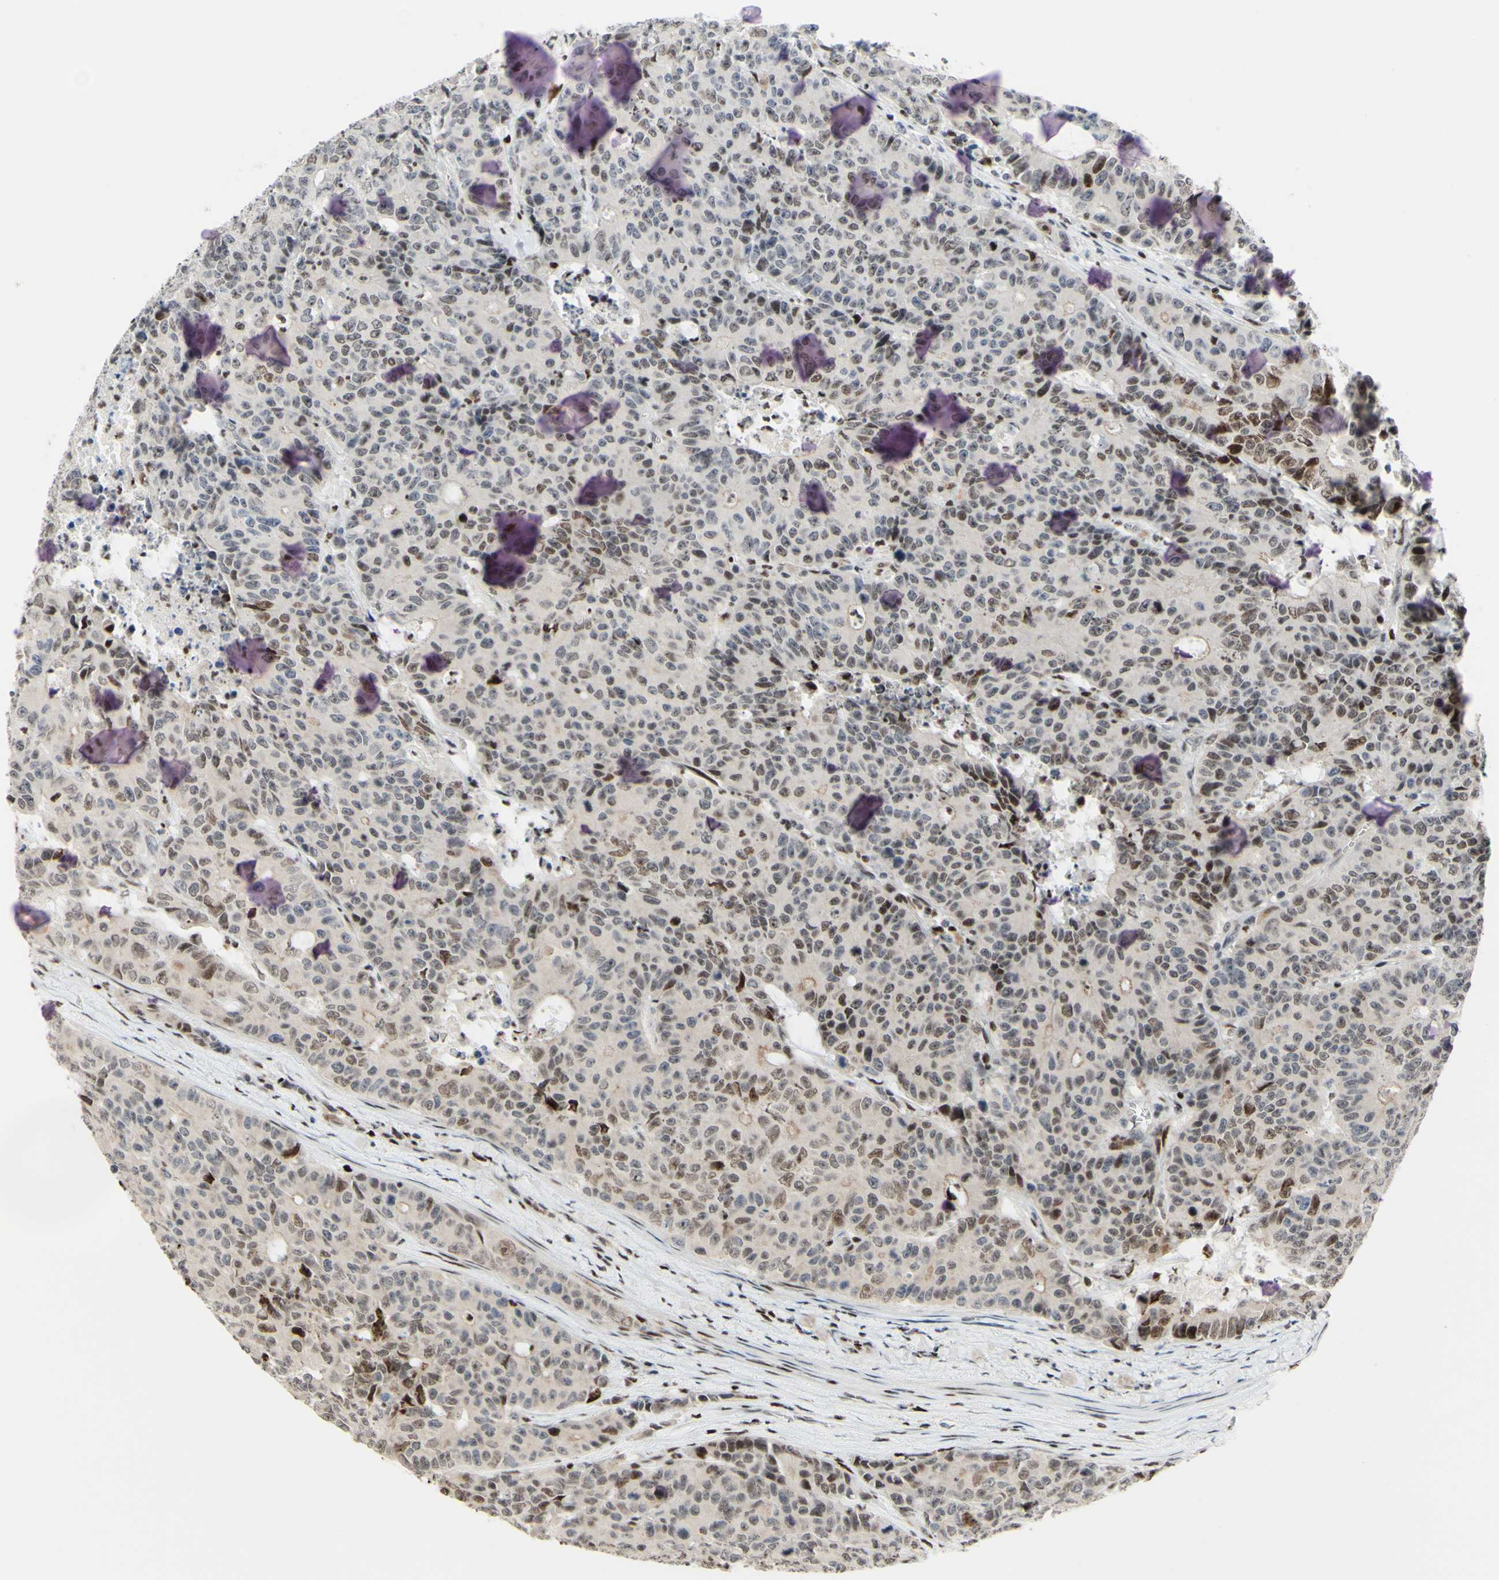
{"staining": {"intensity": "weak", "quantity": "25%-75%", "location": "cytoplasmic/membranous,nuclear"}, "tissue": "colorectal cancer", "cell_type": "Tumor cells", "image_type": "cancer", "snomed": [{"axis": "morphology", "description": "Adenocarcinoma, NOS"}, {"axis": "topography", "description": "Colon"}], "caption": "Human colorectal cancer stained for a protein (brown) displays weak cytoplasmic/membranous and nuclear positive positivity in about 25%-75% of tumor cells.", "gene": "CDKL5", "patient": {"sex": "female", "age": 86}}